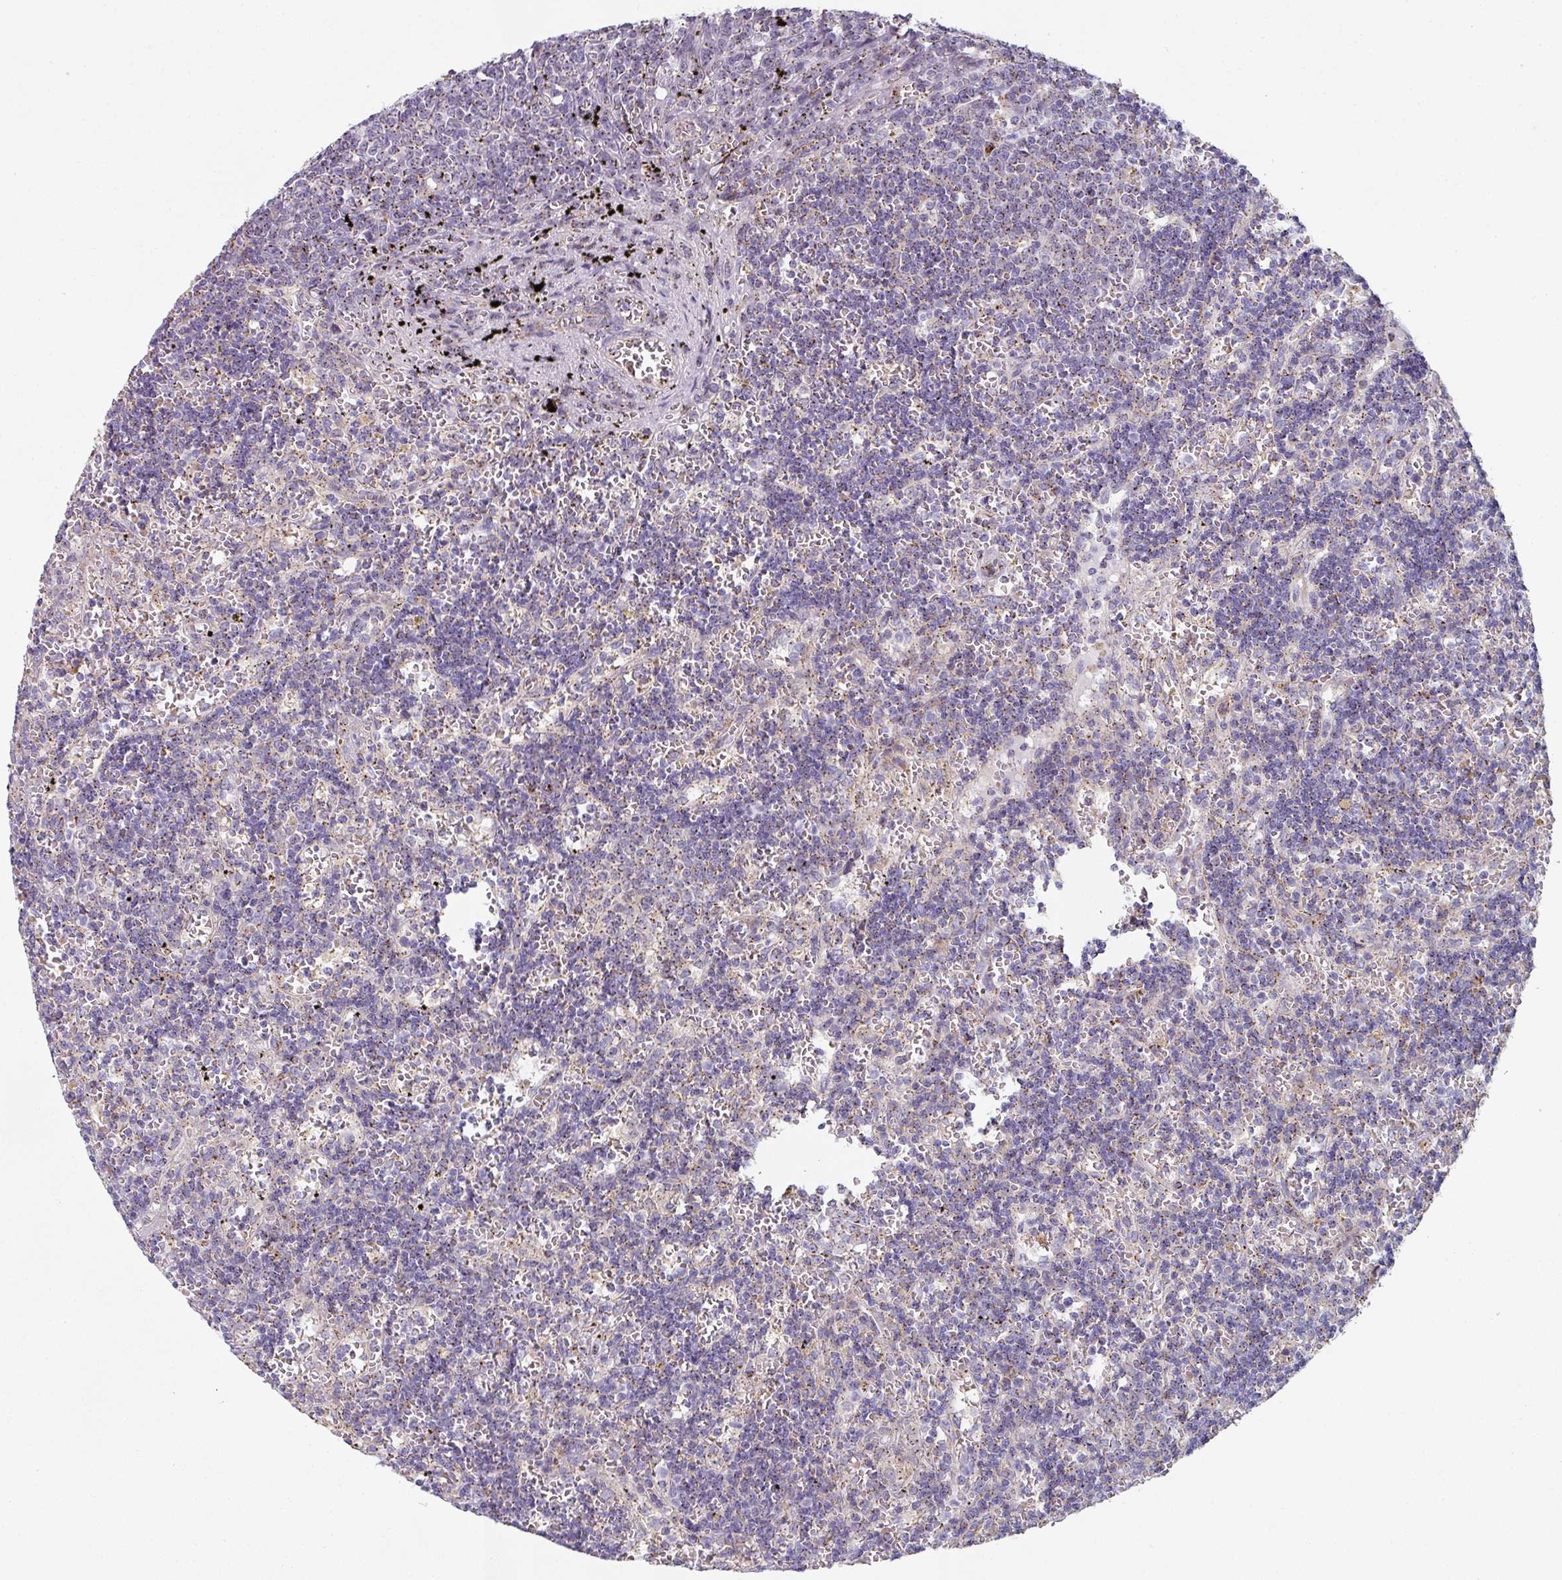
{"staining": {"intensity": "weak", "quantity": "<25%", "location": "cytoplasmic/membranous"}, "tissue": "lymphoma", "cell_type": "Tumor cells", "image_type": "cancer", "snomed": [{"axis": "morphology", "description": "Malignant lymphoma, non-Hodgkin's type, Low grade"}, {"axis": "topography", "description": "Spleen"}], "caption": "Immunohistochemical staining of lymphoma displays no significant expression in tumor cells.", "gene": "CCDC85B", "patient": {"sex": "male", "age": 60}}